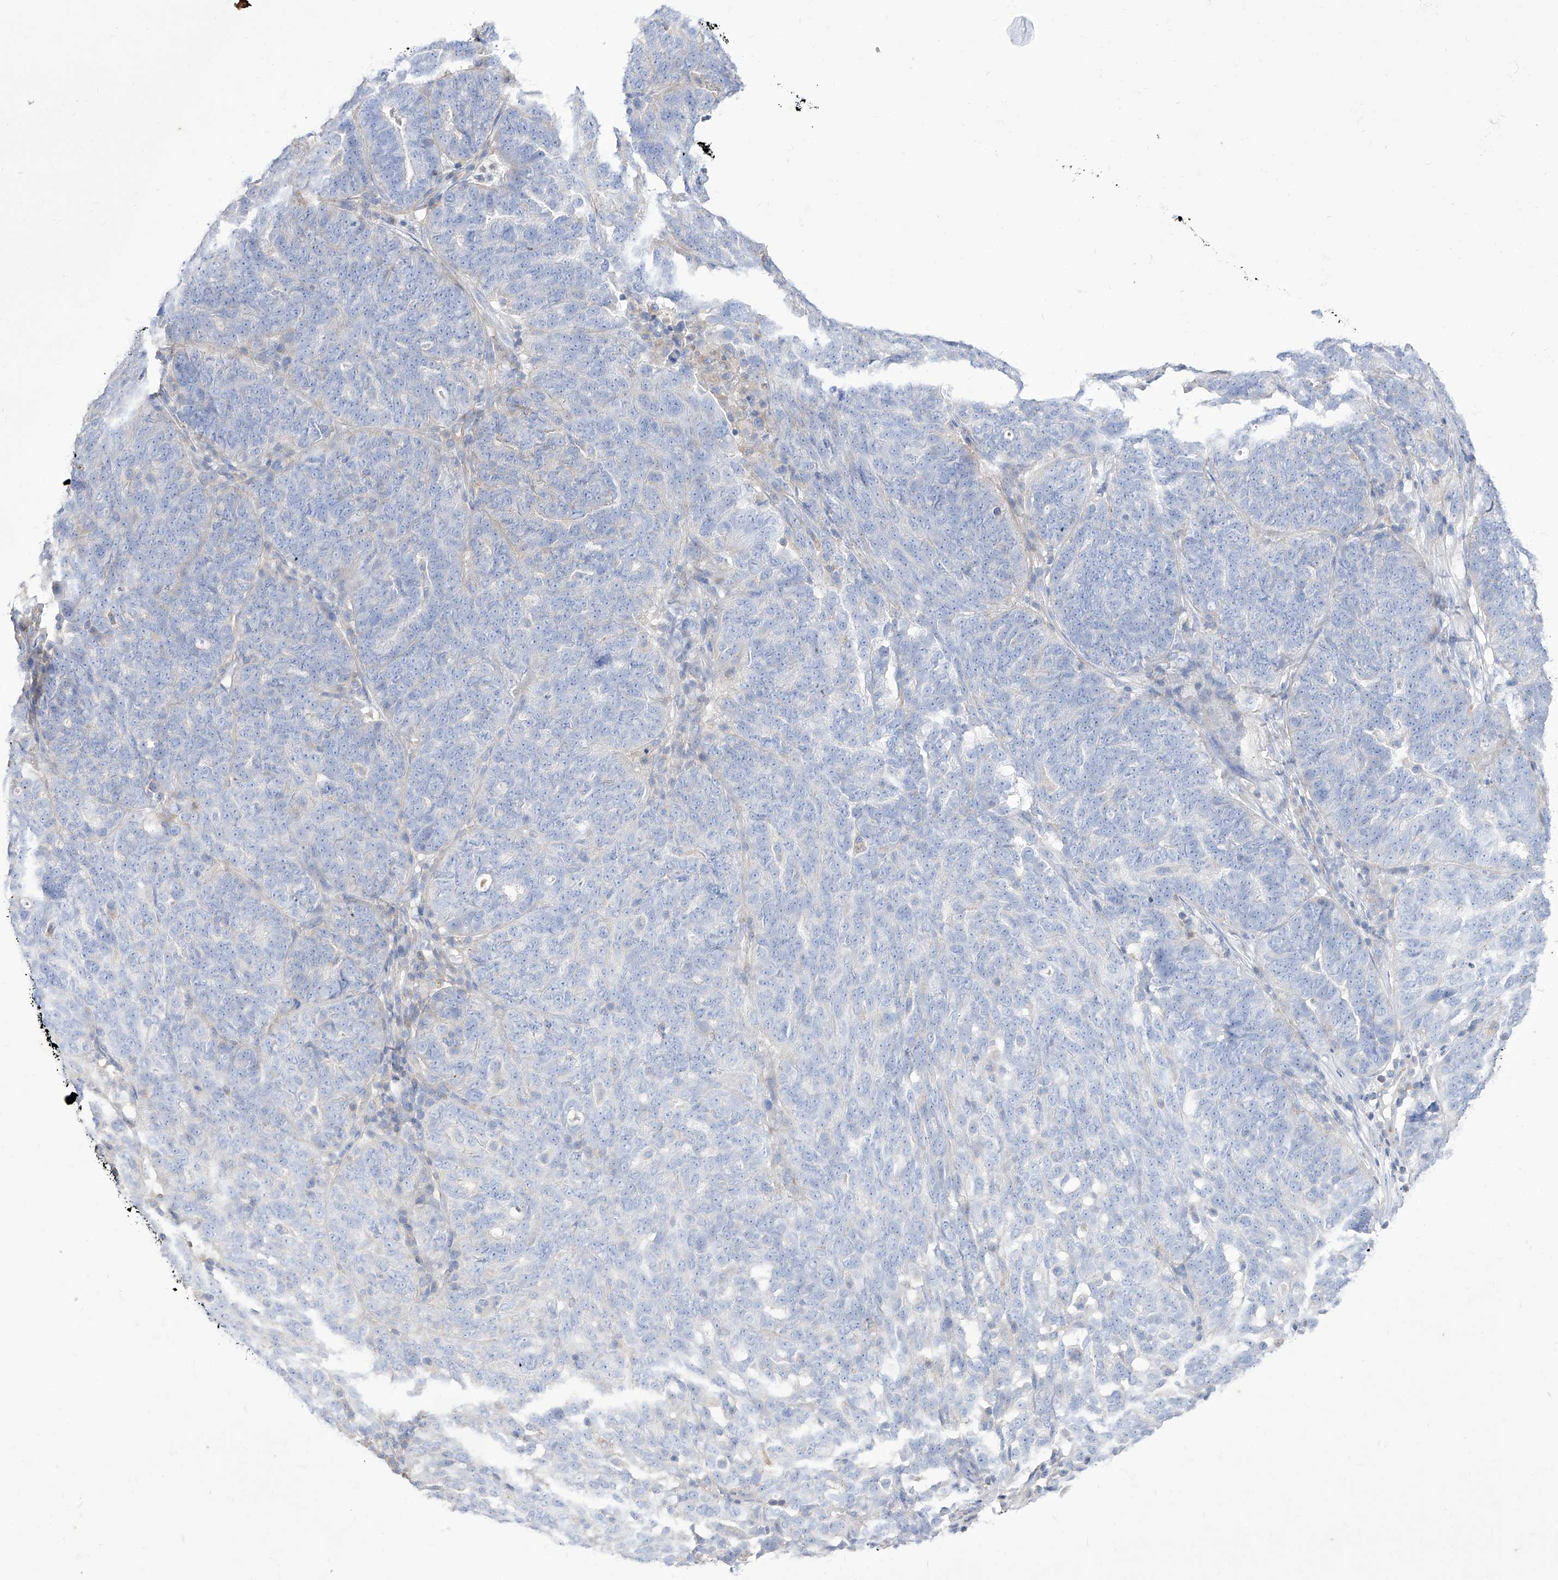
{"staining": {"intensity": "negative", "quantity": "none", "location": "none"}, "tissue": "ovarian cancer", "cell_type": "Tumor cells", "image_type": "cancer", "snomed": [{"axis": "morphology", "description": "Cystadenocarcinoma, serous, NOS"}, {"axis": "topography", "description": "Ovary"}], "caption": "The image reveals no significant staining in tumor cells of serous cystadenocarcinoma (ovarian). Brightfield microscopy of immunohistochemistry stained with DAB (3,3'-diaminobenzidine) (brown) and hematoxylin (blue), captured at high magnification.", "gene": "C1orf74", "patient": {"sex": "female", "age": 59}}